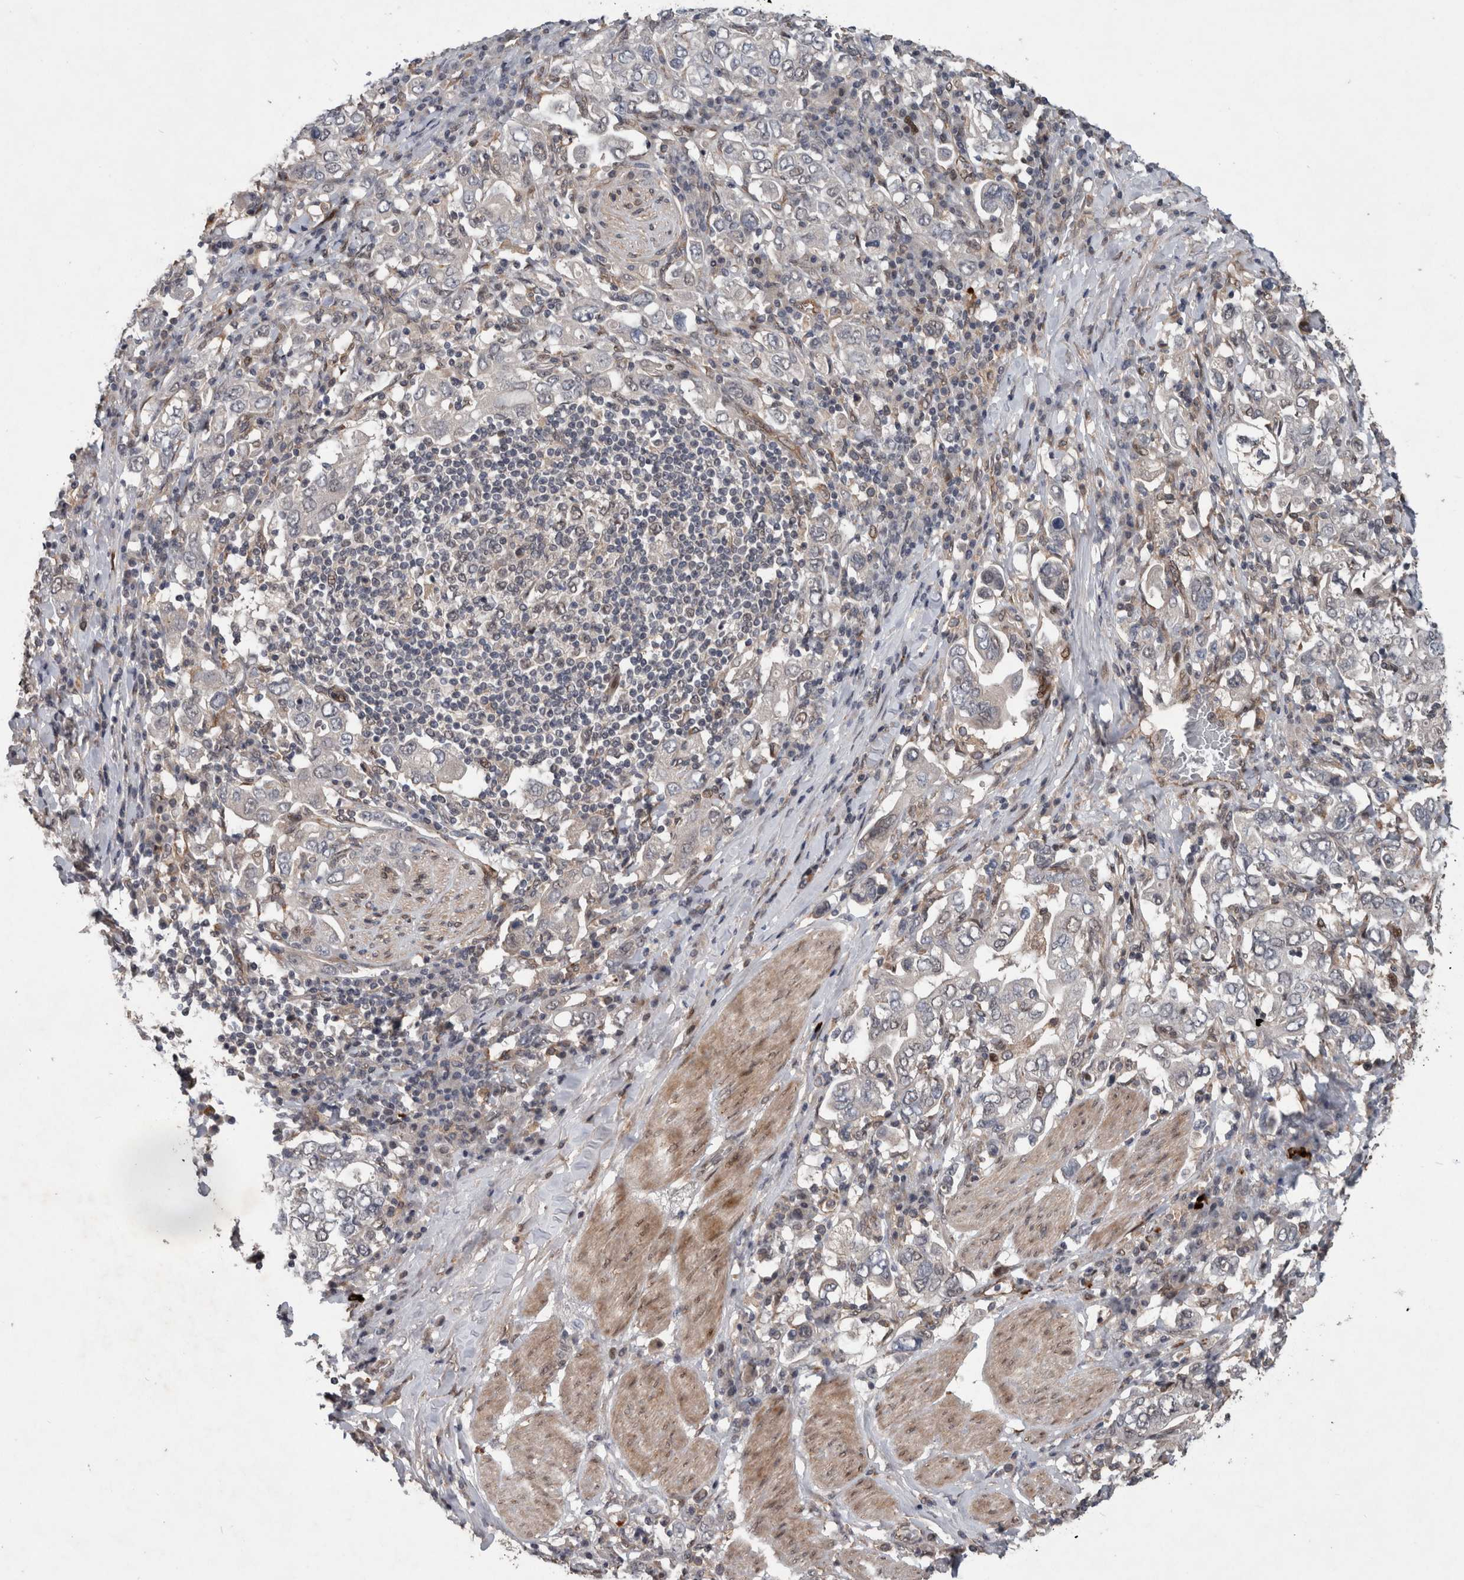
{"staining": {"intensity": "negative", "quantity": "none", "location": "none"}, "tissue": "stomach cancer", "cell_type": "Tumor cells", "image_type": "cancer", "snomed": [{"axis": "morphology", "description": "Adenocarcinoma, NOS"}, {"axis": "topography", "description": "Stomach, upper"}], "caption": "Photomicrograph shows no significant protein positivity in tumor cells of adenocarcinoma (stomach).", "gene": "GIMAP6", "patient": {"sex": "male", "age": 62}}